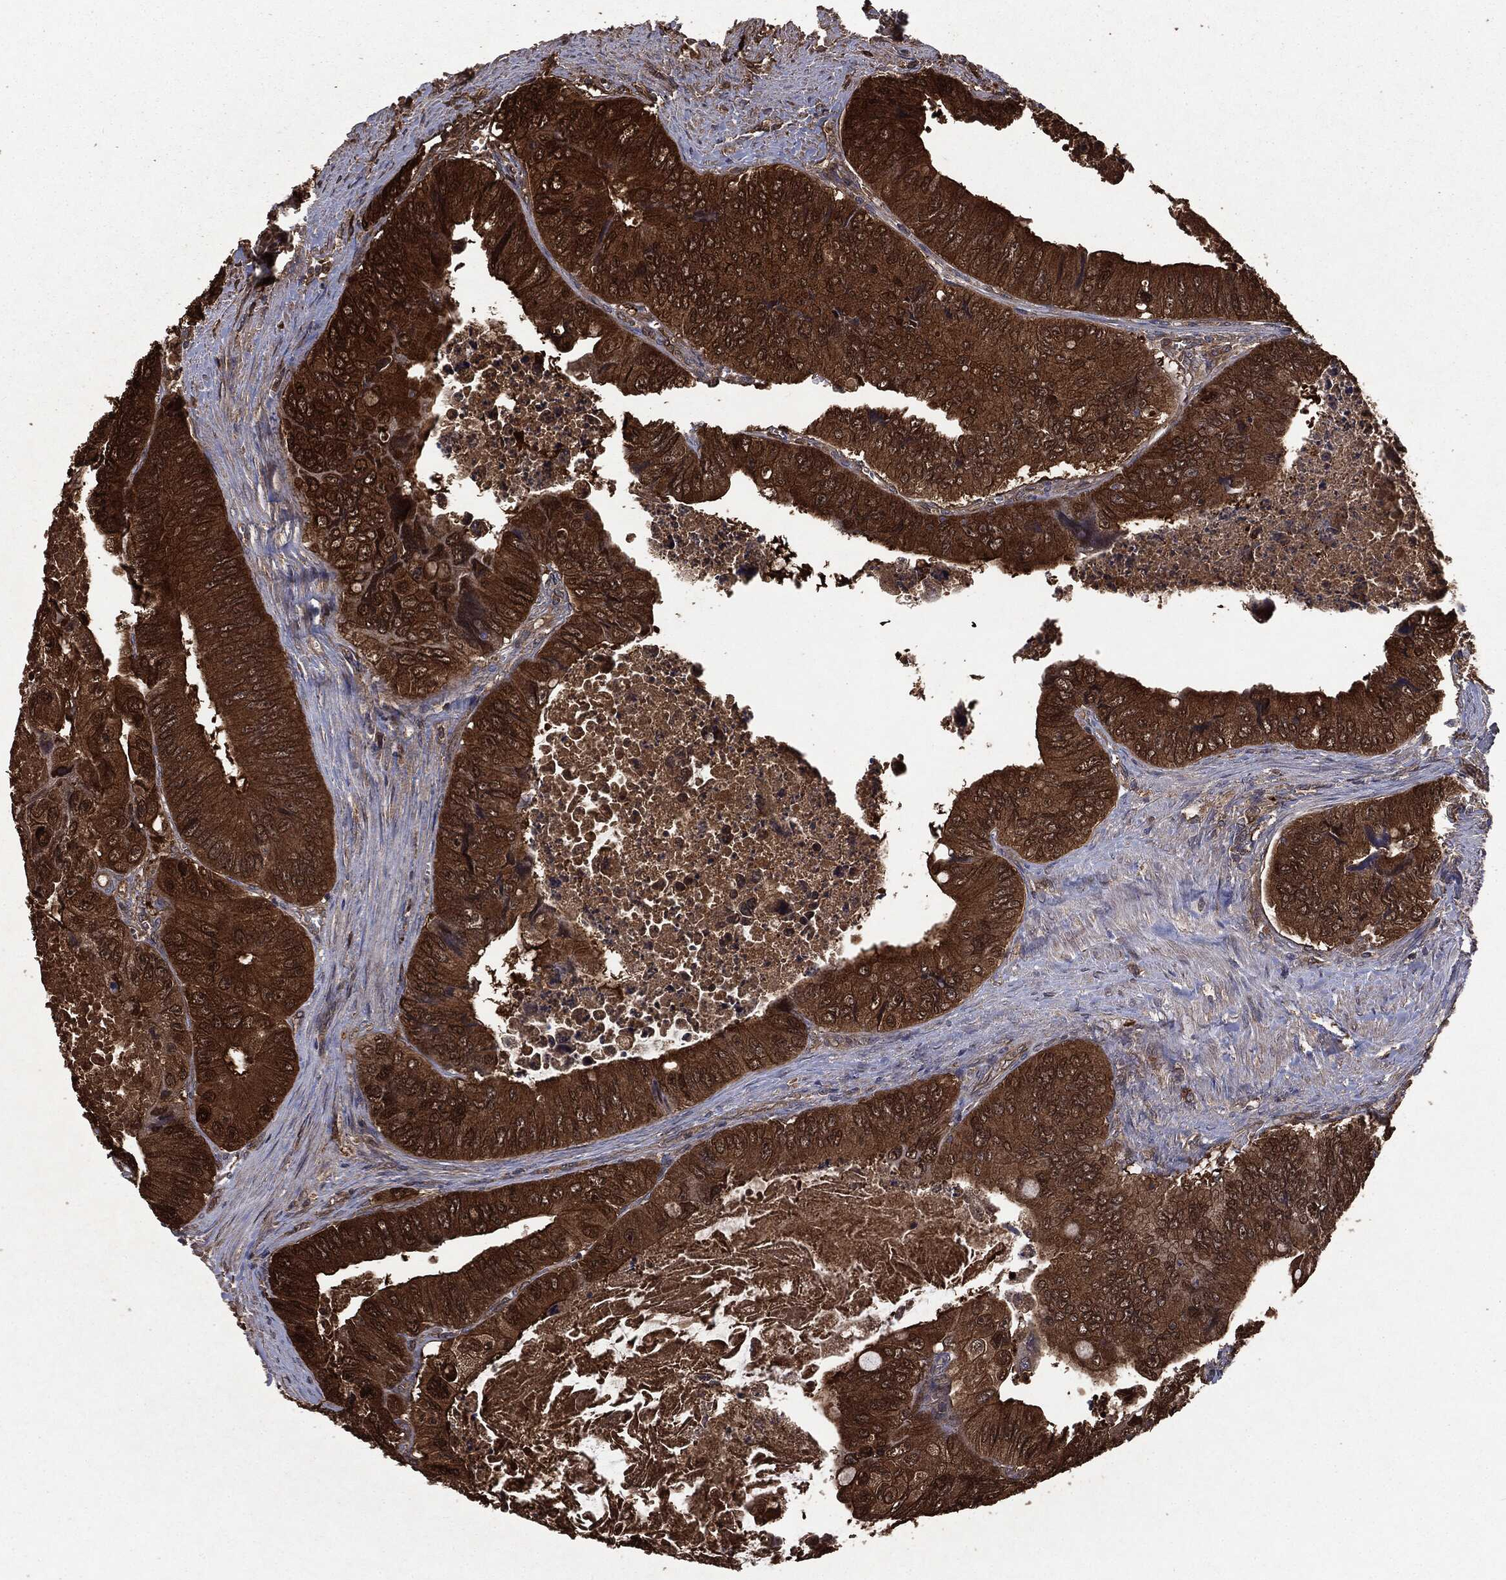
{"staining": {"intensity": "strong", "quantity": ">75%", "location": "cytoplasmic/membranous"}, "tissue": "colorectal cancer", "cell_type": "Tumor cells", "image_type": "cancer", "snomed": [{"axis": "morphology", "description": "Adenocarcinoma, NOS"}, {"axis": "topography", "description": "Colon"}], "caption": "Immunohistochemistry micrograph of neoplastic tissue: colorectal cancer stained using immunohistochemistry shows high levels of strong protein expression localized specifically in the cytoplasmic/membranous of tumor cells, appearing as a cytoplasmic/membranous brown color.", "gene": "NME1", "patient": {"sex": "female", "age": 84}}